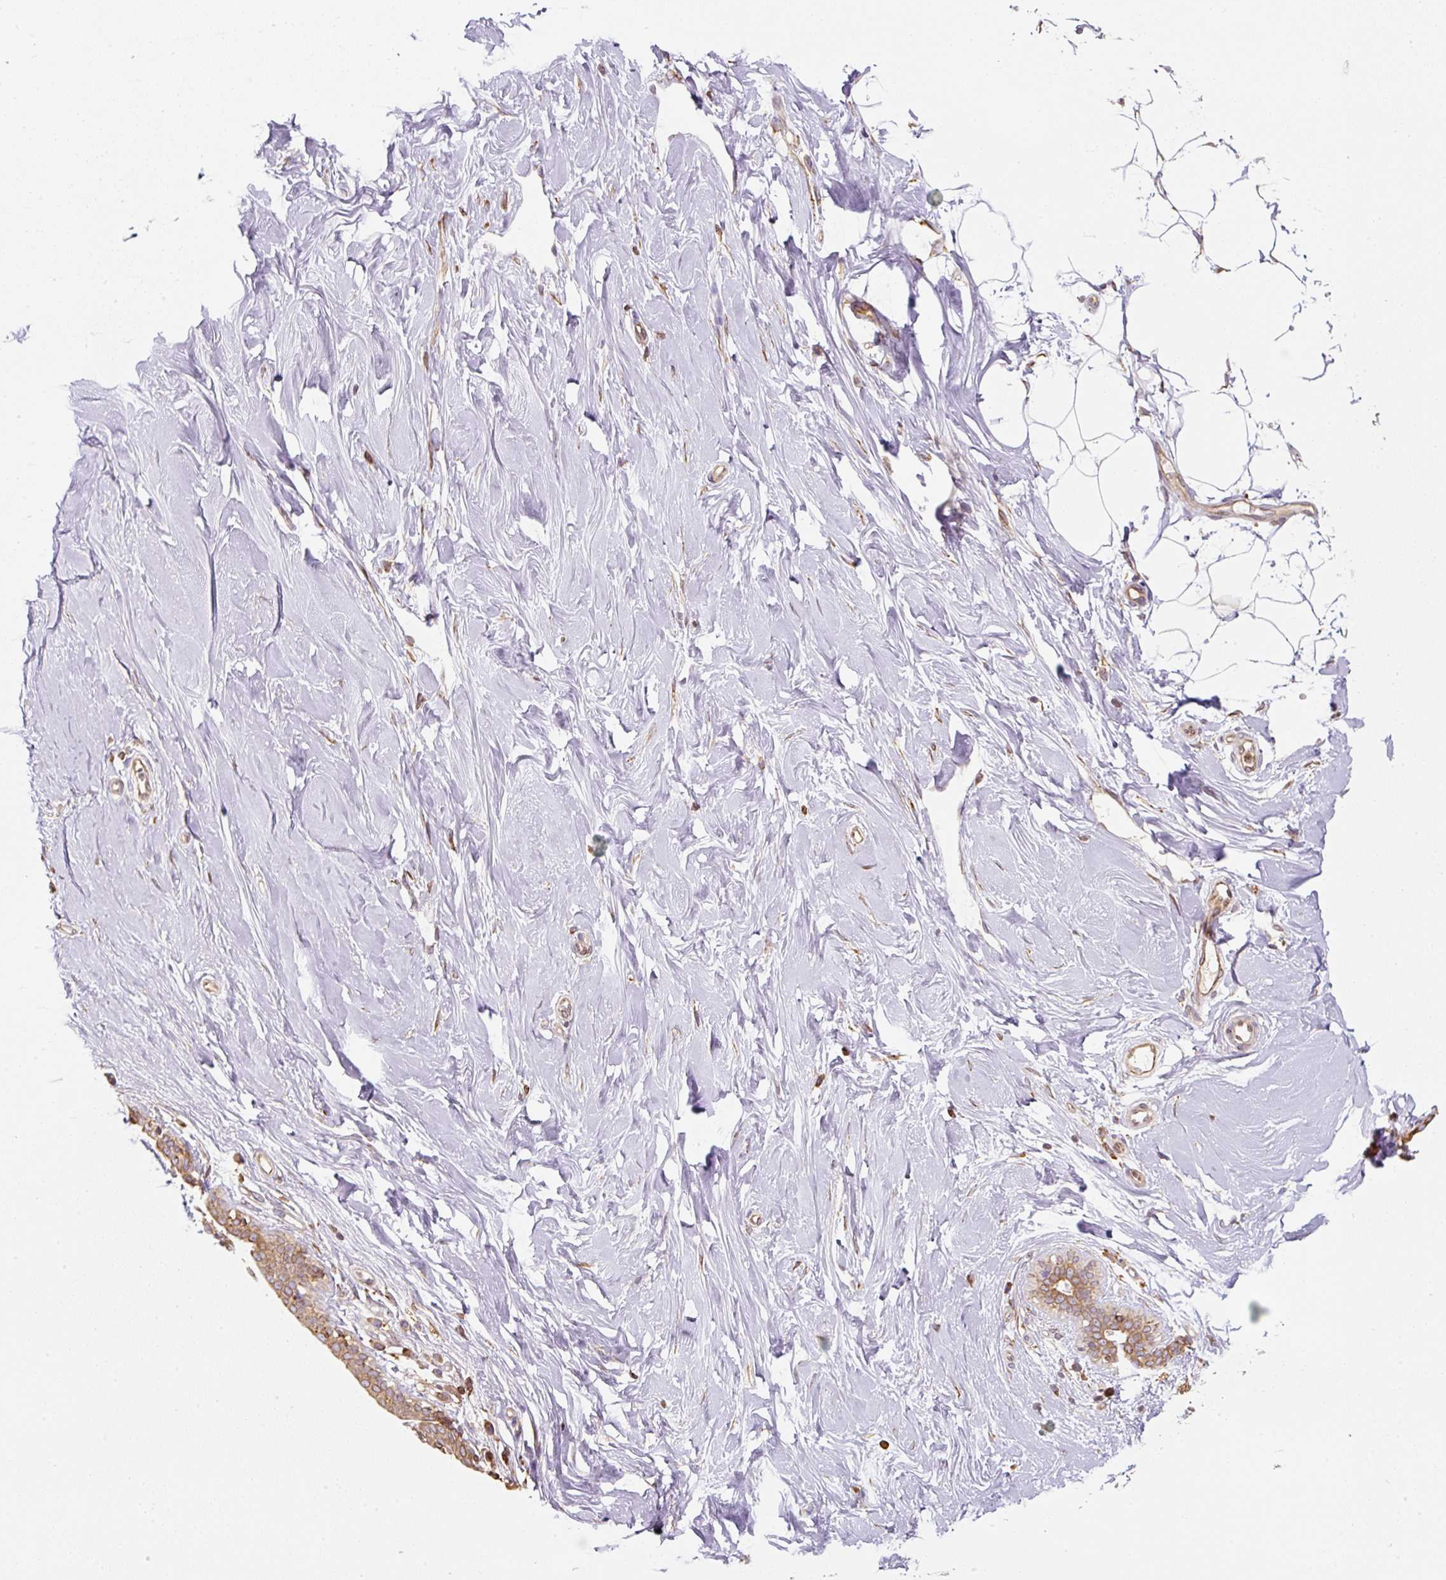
{"staining": {"intensity": "negative", "quantity": "none", "location": "none"}, "tissue": "breast", "cell_type": "Adipocytes", "image_type": "normal", "snomed": [{"axis": "morphology", "description": "Normal tissue, NOS"}, {"axis": "topography", "description": "Breast"}], "caption": "A micrograph of breast stained for a protein demonstrates no brown staining in adipocytes. The staining was performed using DAB (3,3'-diaminobenzidine) to visualize the protein expression in brown, while the nuclei were stained in blue with hematoxylin (Magnification: 20x).", "gene": "PRKCSH", "patient": {"sex": "female", "age": 27}}